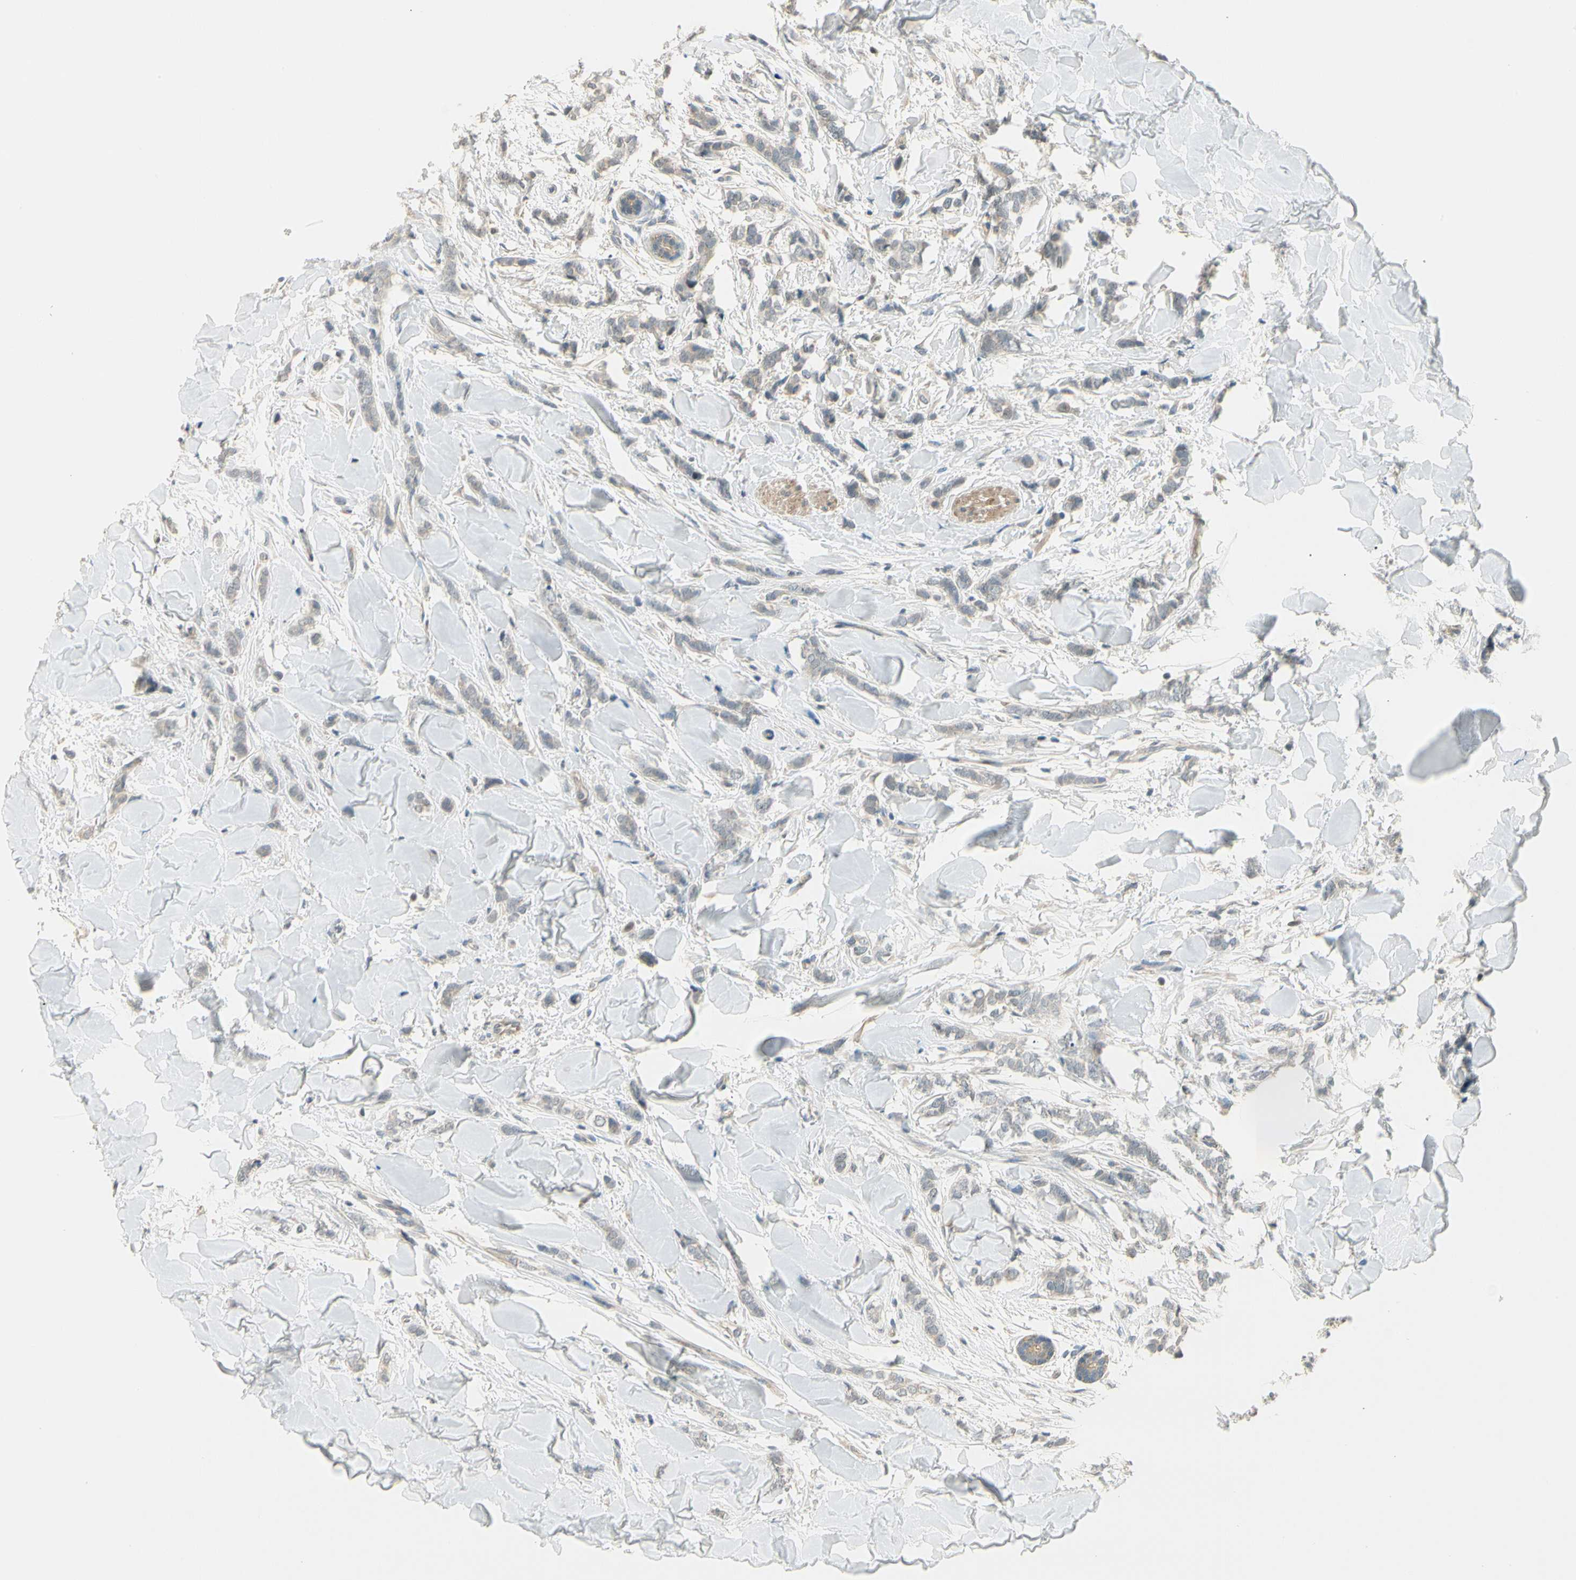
{"staining": {"intensity": "weak", "quantity": "<25%", "location": "cytoplasmic/membranous"}, "tissue": "breast cancer", "cell_type": "Tumor cells", "image_type": "cancer", "snomed": [{"axis": "morphology", "description": "Lobular carcinoma"}, {"axis": "topography", "description": "Skin"}, {"axis": "topography", "description": "Breast"}], "caption": "High power microscopy image of an IHC micrograph of breast lobular carcinoma, revealing no significant expression in tumor cells.", "gene": "PCDHB15", "patient": {"sex": "female", "age": 46}}